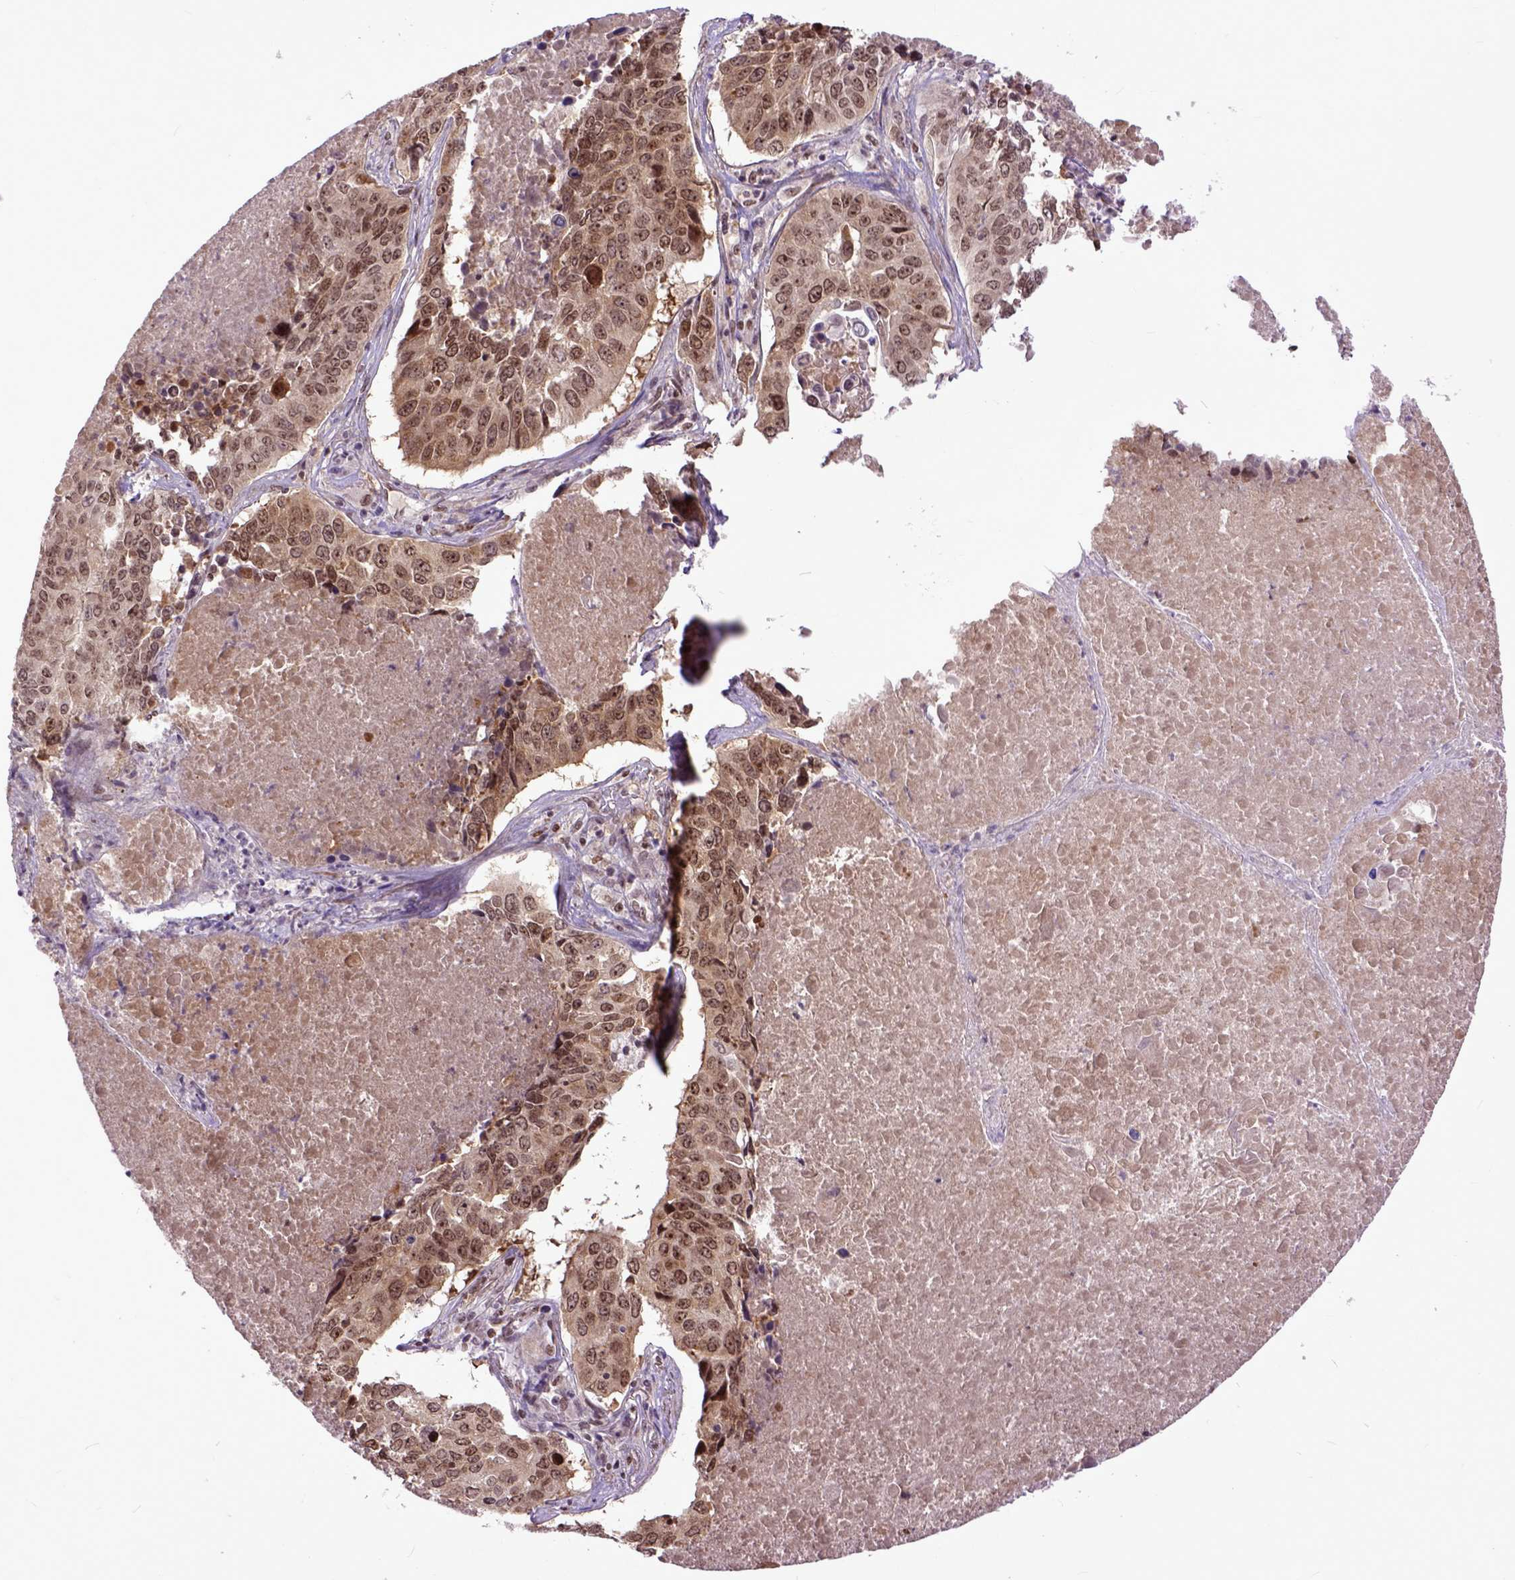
{"staining": {"intensity": "moderate", "quantity": ">75%", "location": "cytoplasmic/membranous,nuclear"}, "tissue": "lung cancer", "cell_type": "Tumor cells", "image_type": "cancer", "snomed": [{"axis": "morphology", "description": "Normal tissue, NOS"}, {"axis": "morphology", "description": "Squamous cell carcinoma, NOS"}, {"axis": "topography", "description": "Bronchus"}, {"axis": "topography", "description": "Lung"}], "caption": "A histopathology image showing moderate cytoplasmic/membranous and nuclear staining in approximately >75% of tumor cells in lung cancer, as visualized by brown immunohistochemical staining.", "gene": "RCC2", "patient": {"sex": "male", "age": 64}}